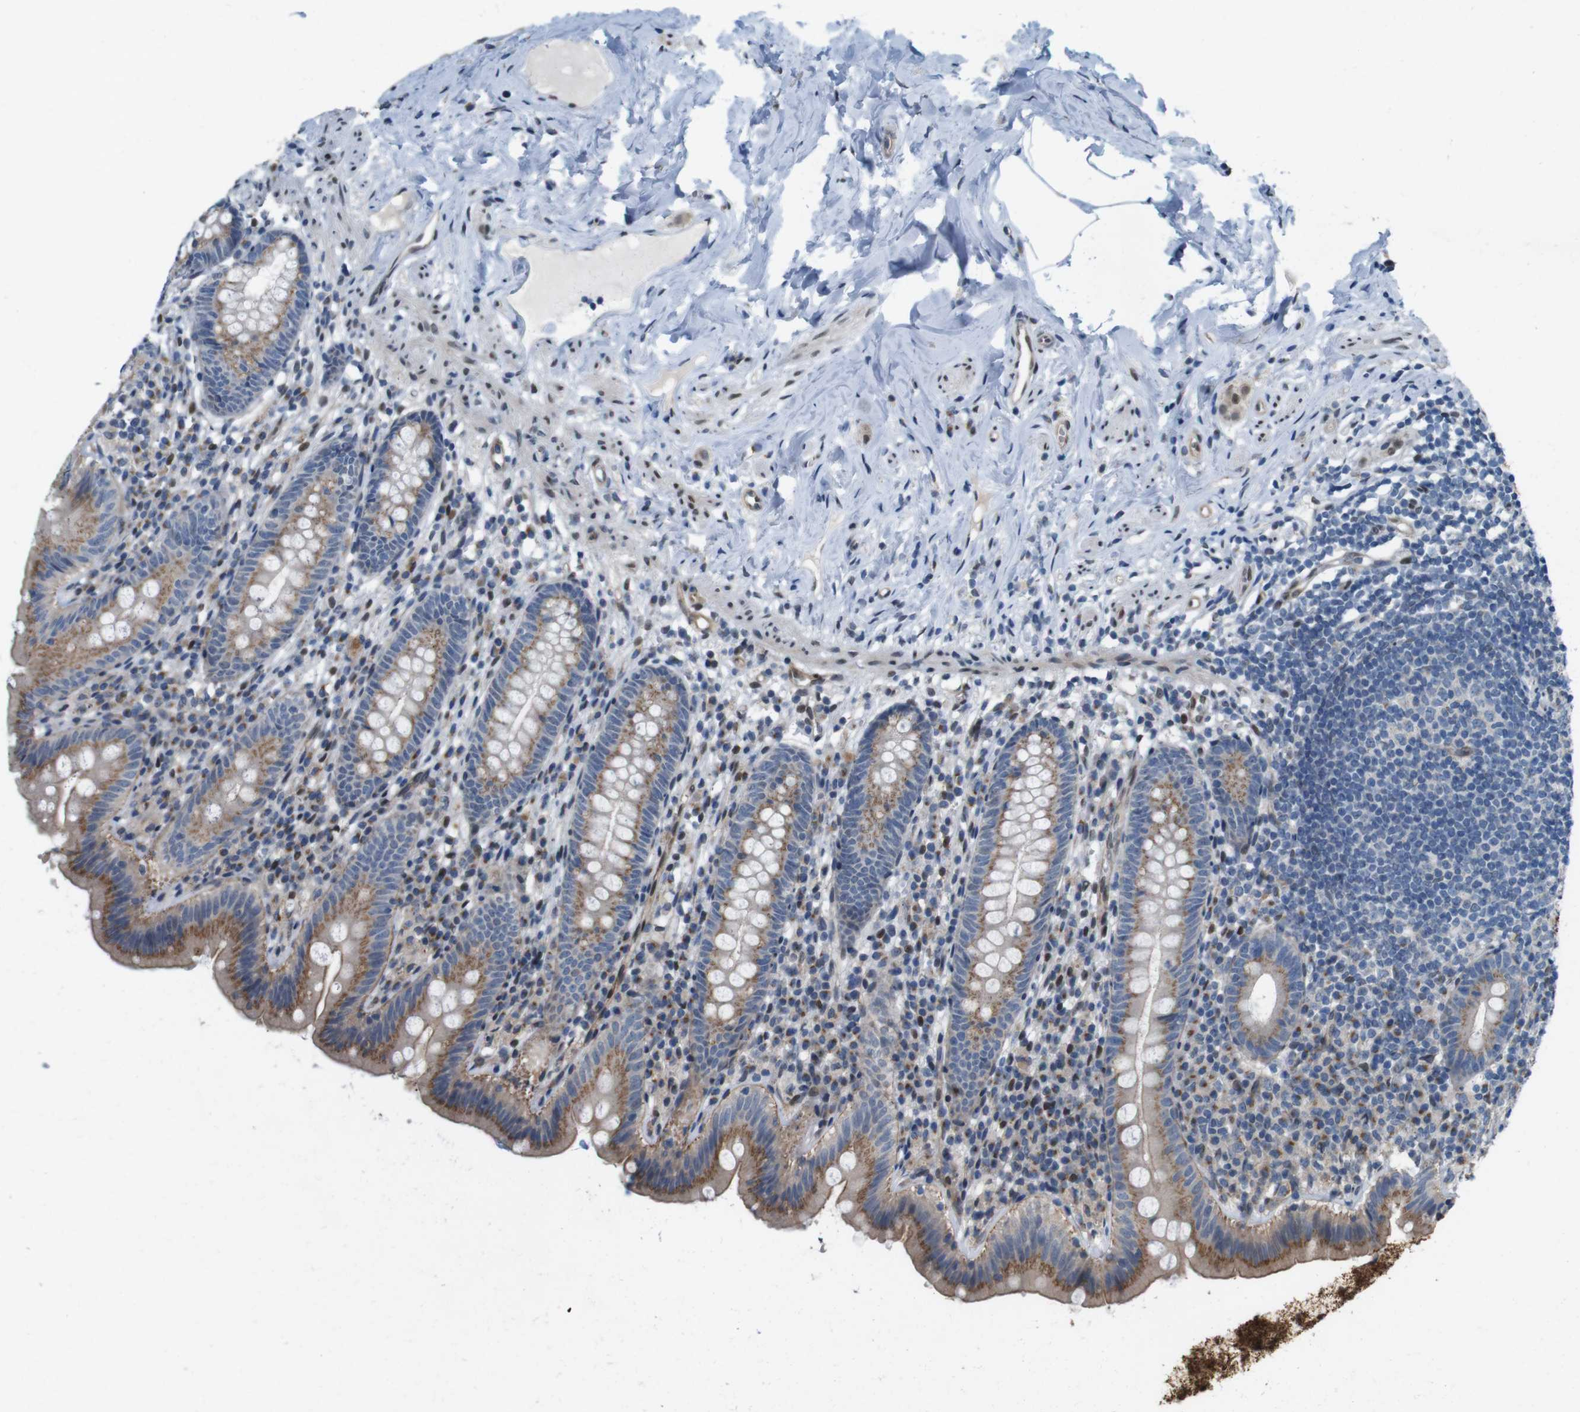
{"staining": {"intensity": "moderate", "quantity": ">75%", "location": "cytoplasmic/membranous"}, "tissue": "appendix", "cell_type": "Glandular cells", "image_type": "normal", "snomed": [{"axis": "morphology", "description": "Normal tissue, NOS"}, {"axis": "topography", "description": "Appendix"}], "caption": "Moderate cytoplasmic/membranous staining for a protein is identified in about >75% of glandular cells of unremarkable appendix using IHC.", "gene": "SKI", "patient": {"sex": "male", "age": 52}}